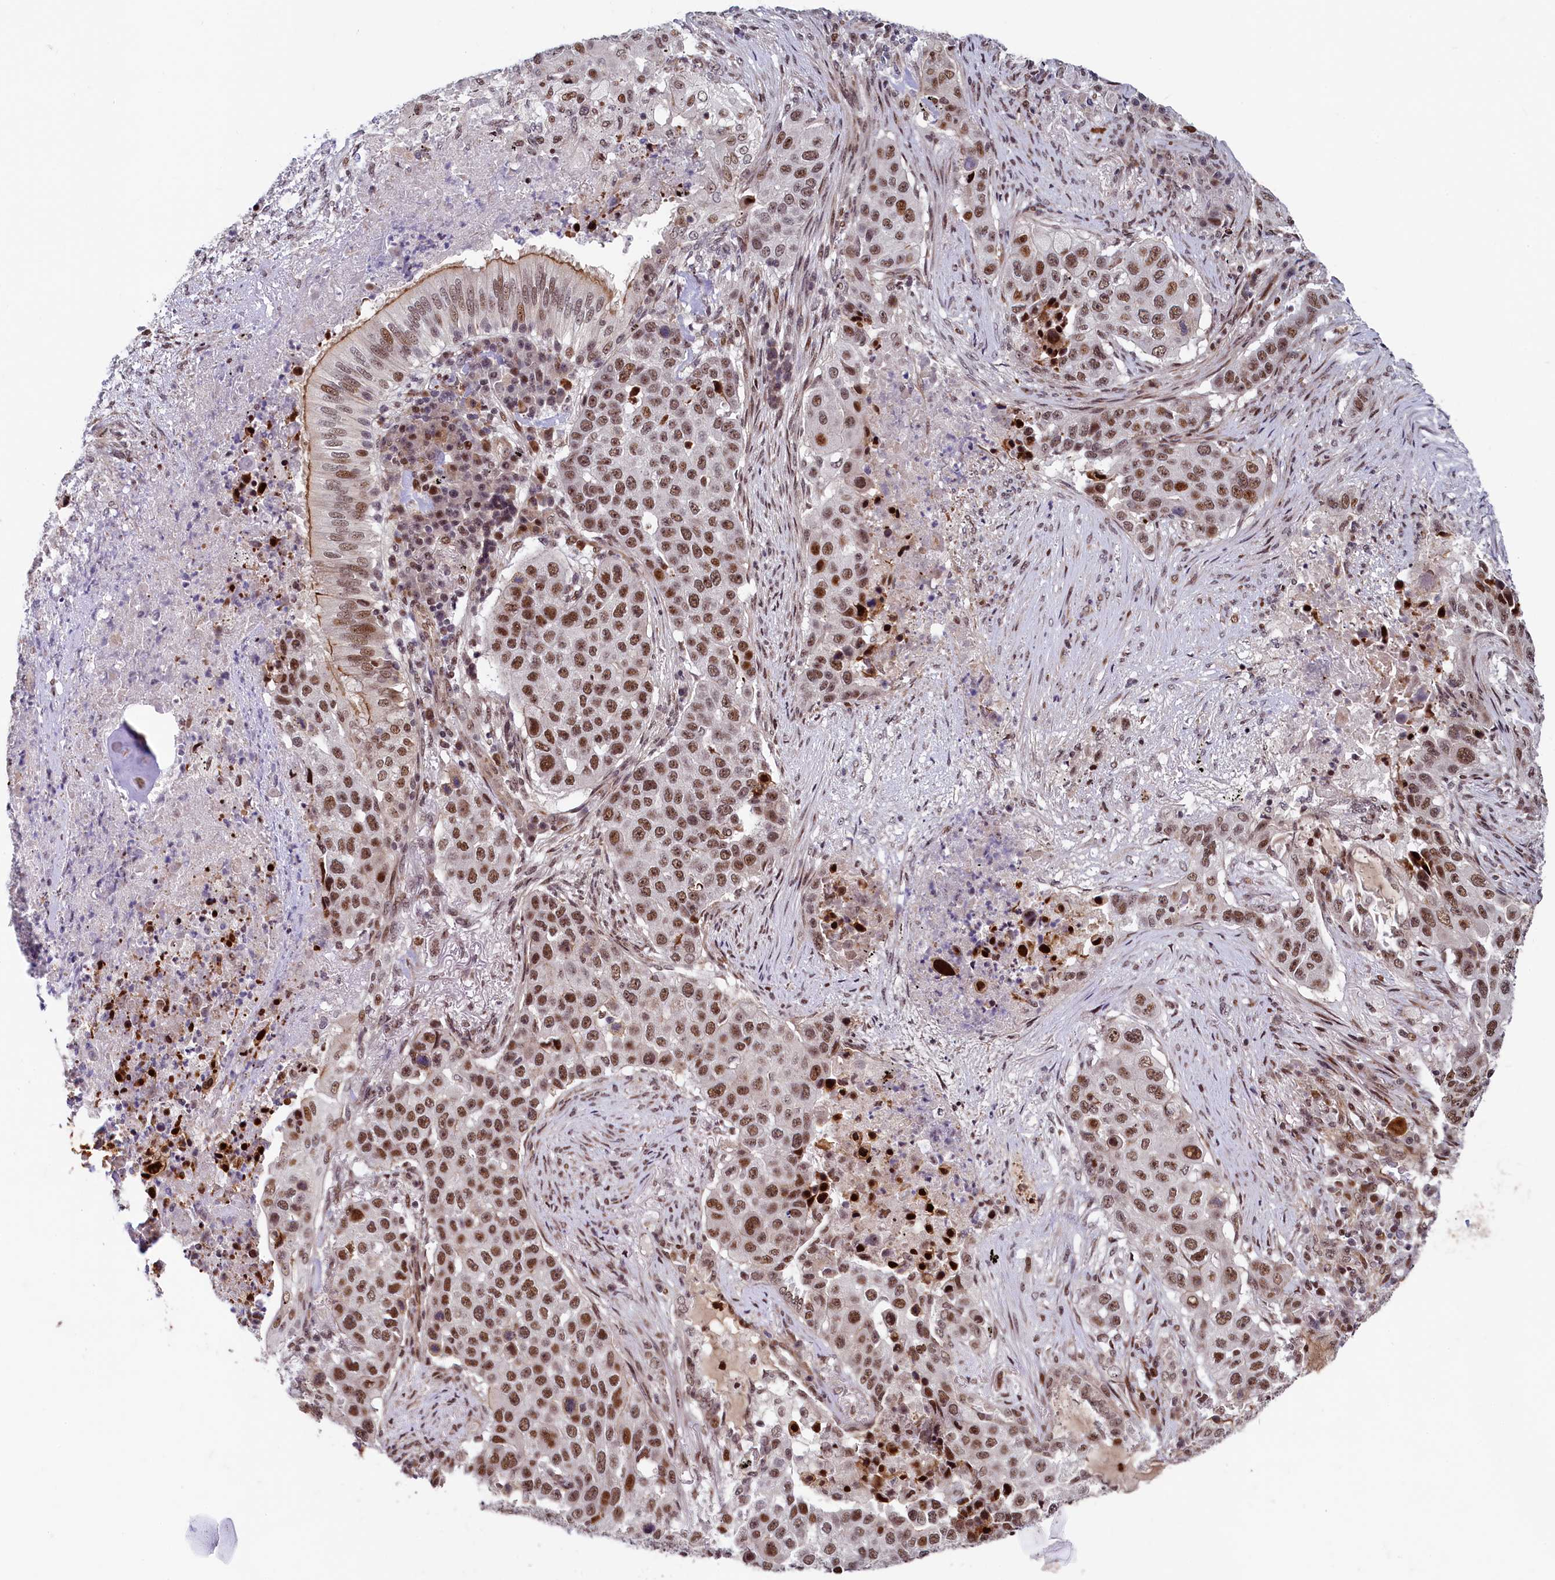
{"staining": {"intensity": "moderate", "quantity": ">75%", "location": "nuclear"}, "tissue": "lung cancer", "cell_type": "Tumor cells", "image_type": "cancer", "snomed": [{"axis": "morphology", "description": "Squamous cell carcinoma, NOS"}, {"axis": "topography", "description": "Lung"}], "caption": "Immunohistochemistry (IHC) of human lung squamous cell carcinoma reveals medium levels of moderate nuclear expression in about >75% of tumor cells.", "gene": "LEO1", "patient": {"sex": "female", "age": 63}}